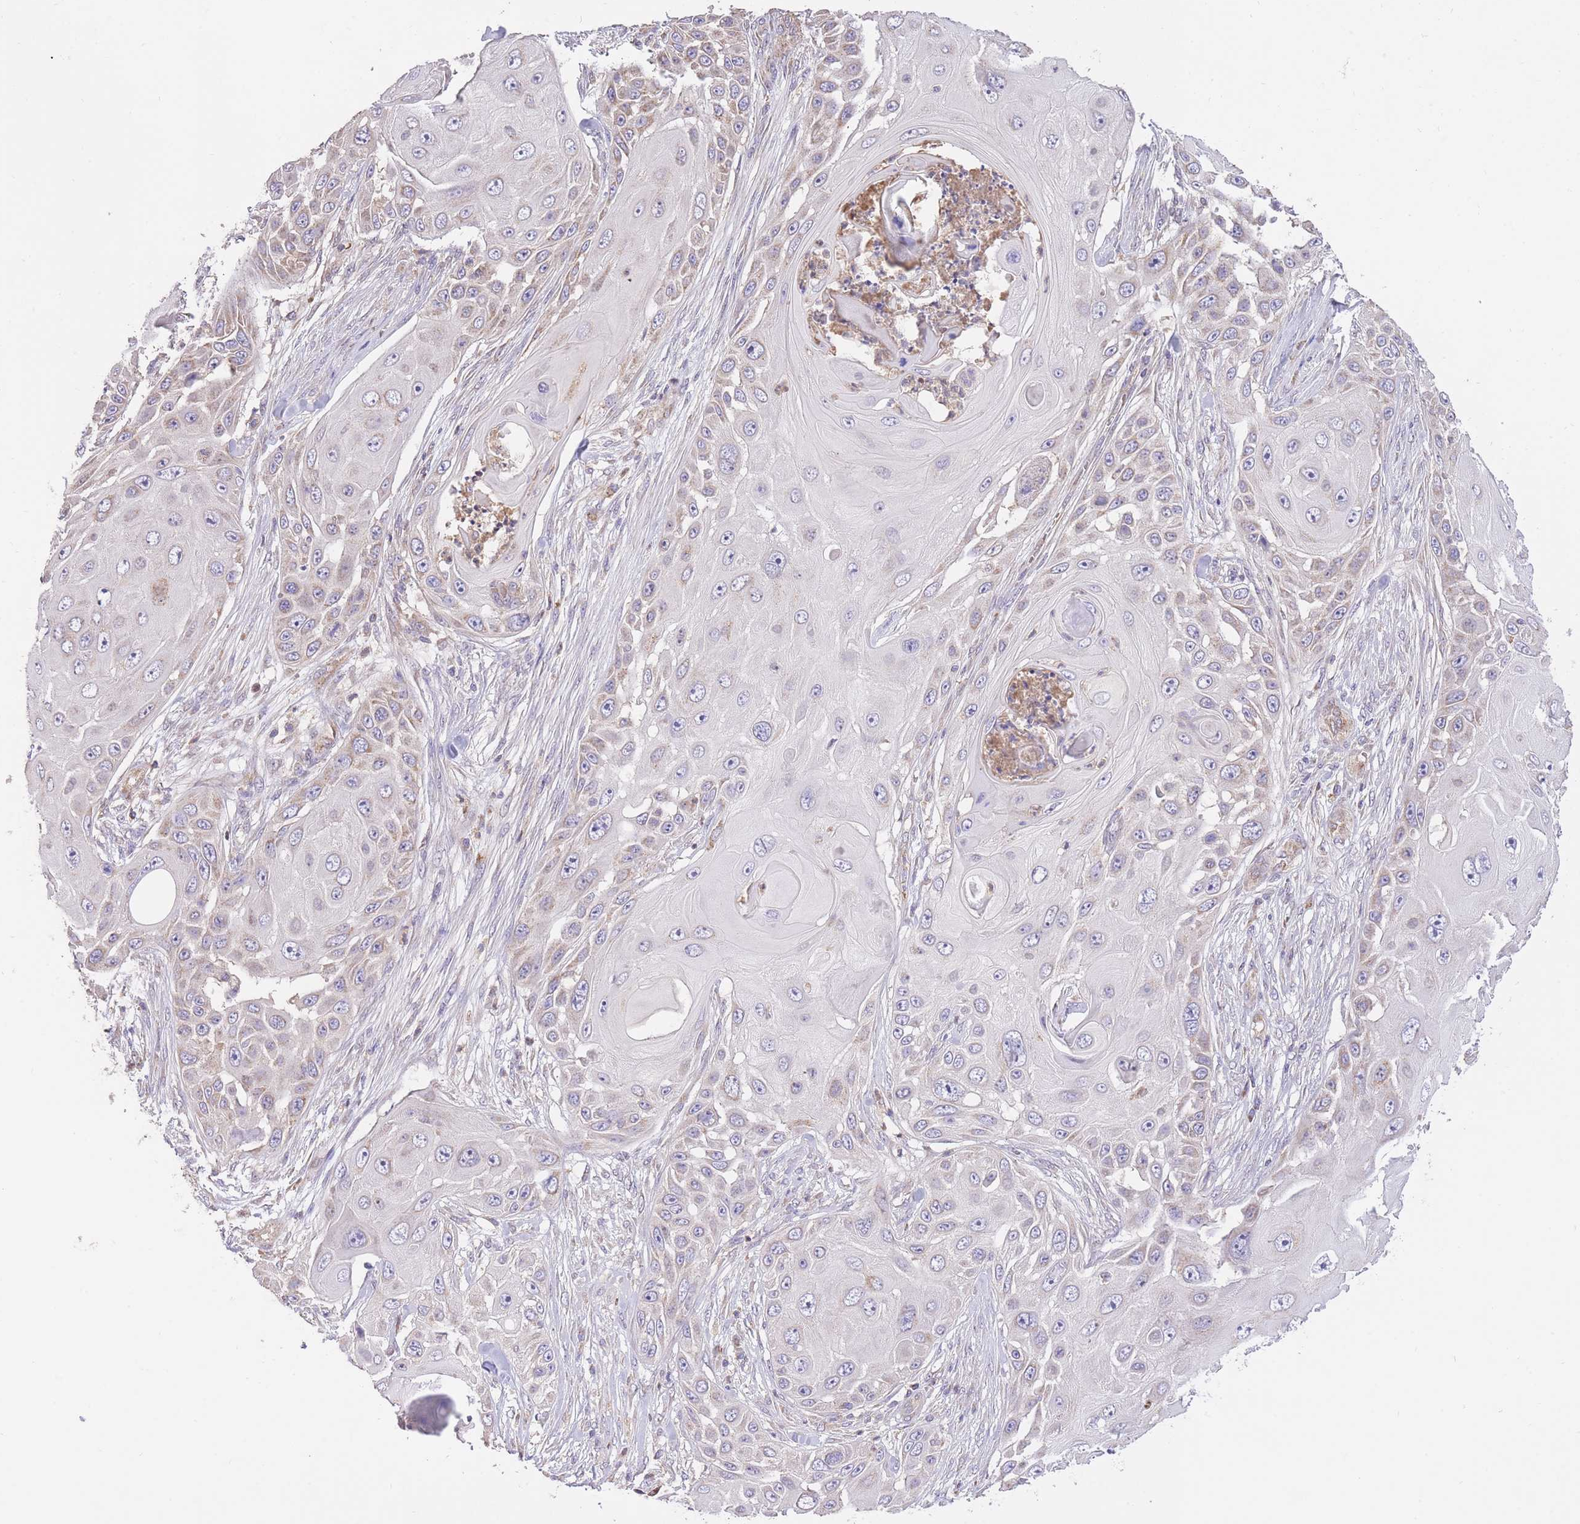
{"staining": {"intensity": "weak", "quantity": "25%-75%", "location": "cytoplasmic/membranous"}, "tissue": "skin cancer", "cell_type": "Tumor cells", "image_type": "cancer", "snomed": [{"axis": "morphology", "description": "Squamous cell carcinoma, NOS"}, {"axis": "topography", "description": "Skin"}], "caption": "This is an image of immunohistochemistry (IHC) staining of skin squamous cell carcinoma, which shows weak positivity in the cytoplasmic/membranous of tumor cells.", "gene": "PREP", "patient": {"sex": "female", "age": 44}}